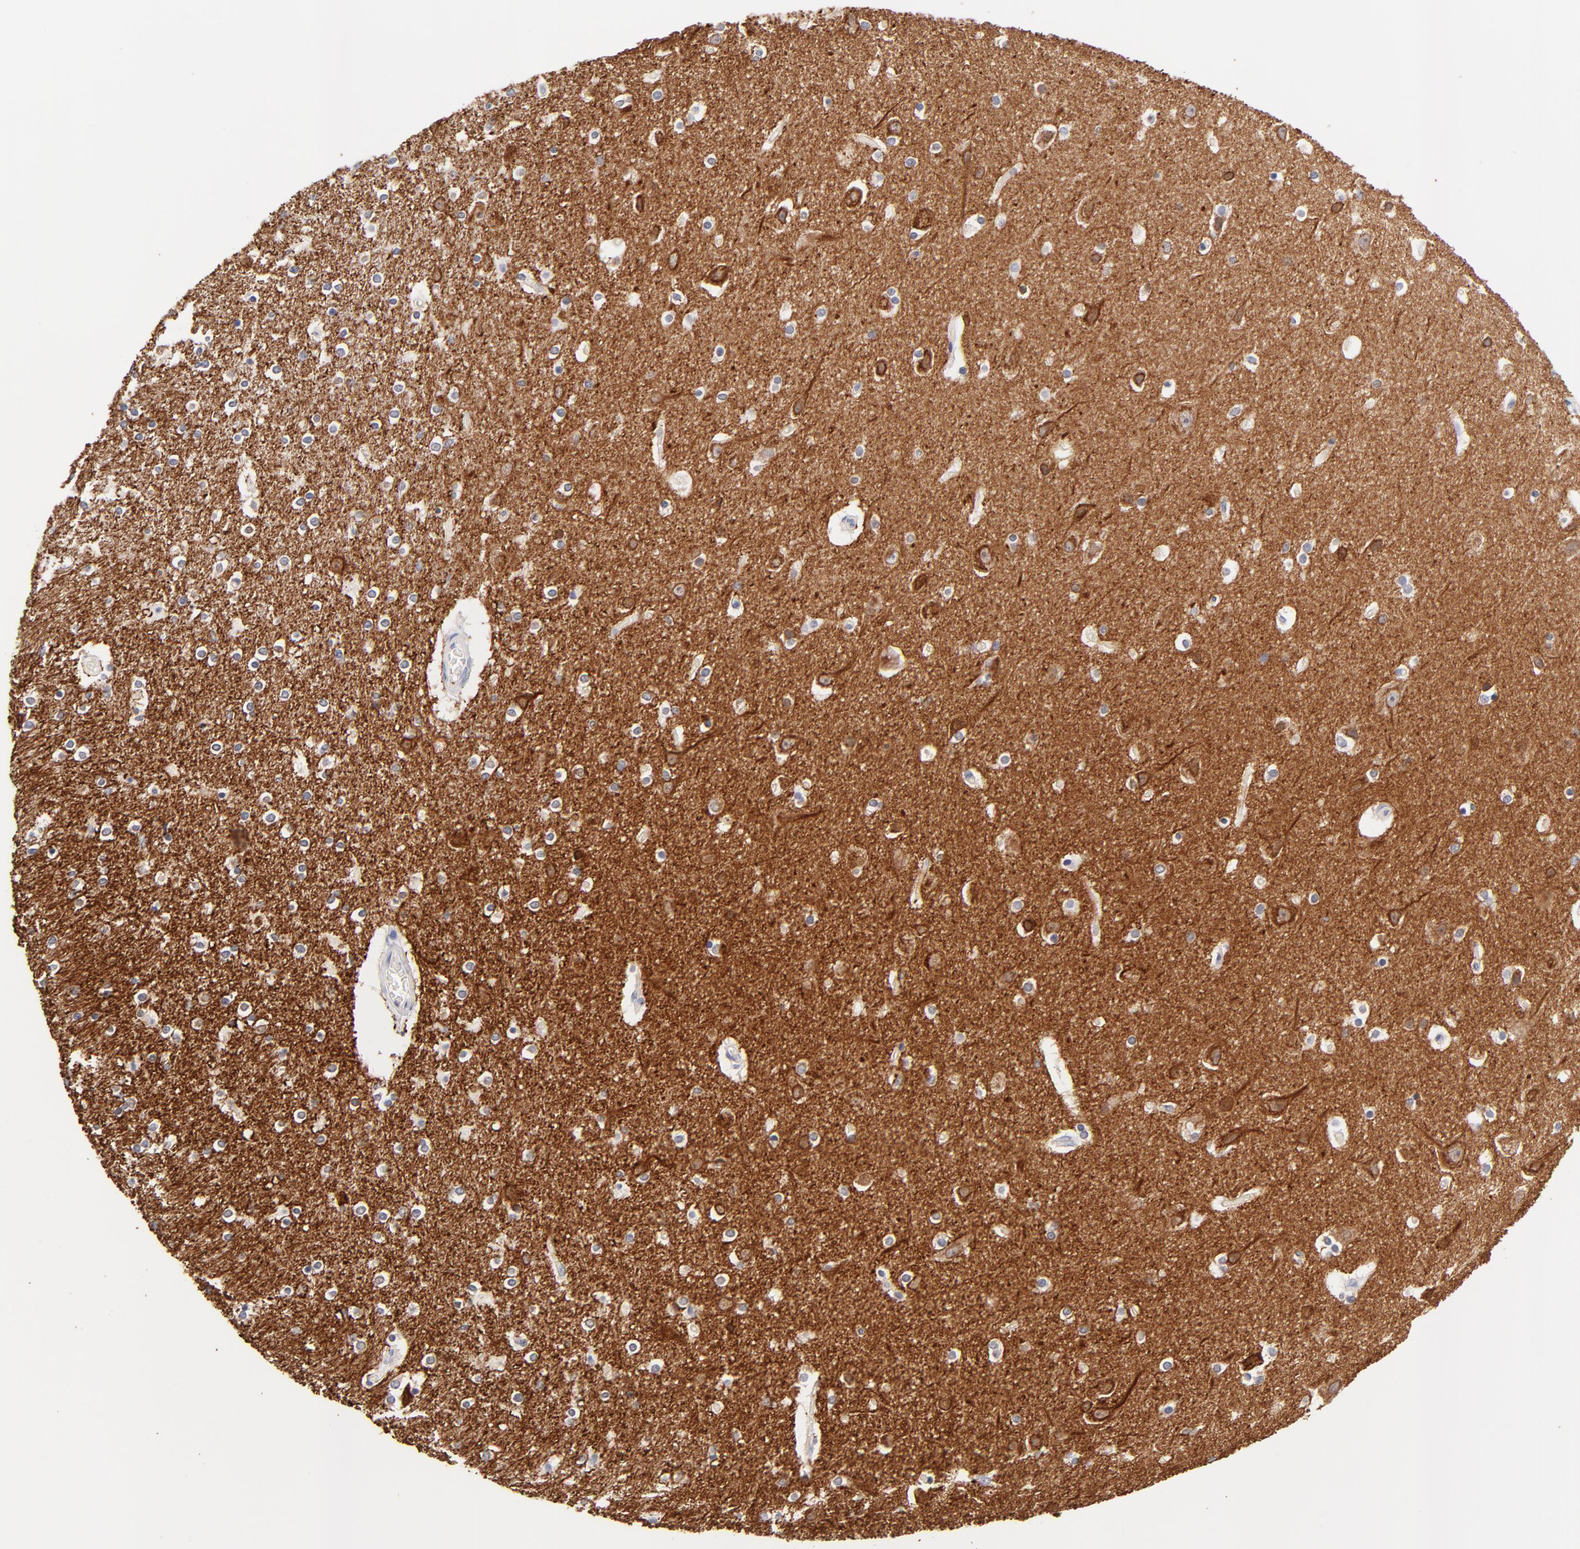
{"staining": {"intensity": "moderate", "quantity": "<25%", "location": "cytoplasmic/membranous"}, "tissue": "caudate", "cell_type": "Glial cells", "image_type": "normal", "snomed": [{"axis": "morphology", "description": "Normal tissue, NOS"}, {"axis": "topography", "description": "Lateral ventricle wall"}], "caption": "Immunohistochemical staining of unremarkable caudate exhibits <25% levels of moderate cytoplasmic/membranous protein staining in approximately <25% of glial cells. Using DAB (brown) and hematoxylin (blue) stains, captured at high magnification using brightfield microscopy.", "gene": "FAM117B", "patient": {"sex": "female", "age": 54}}